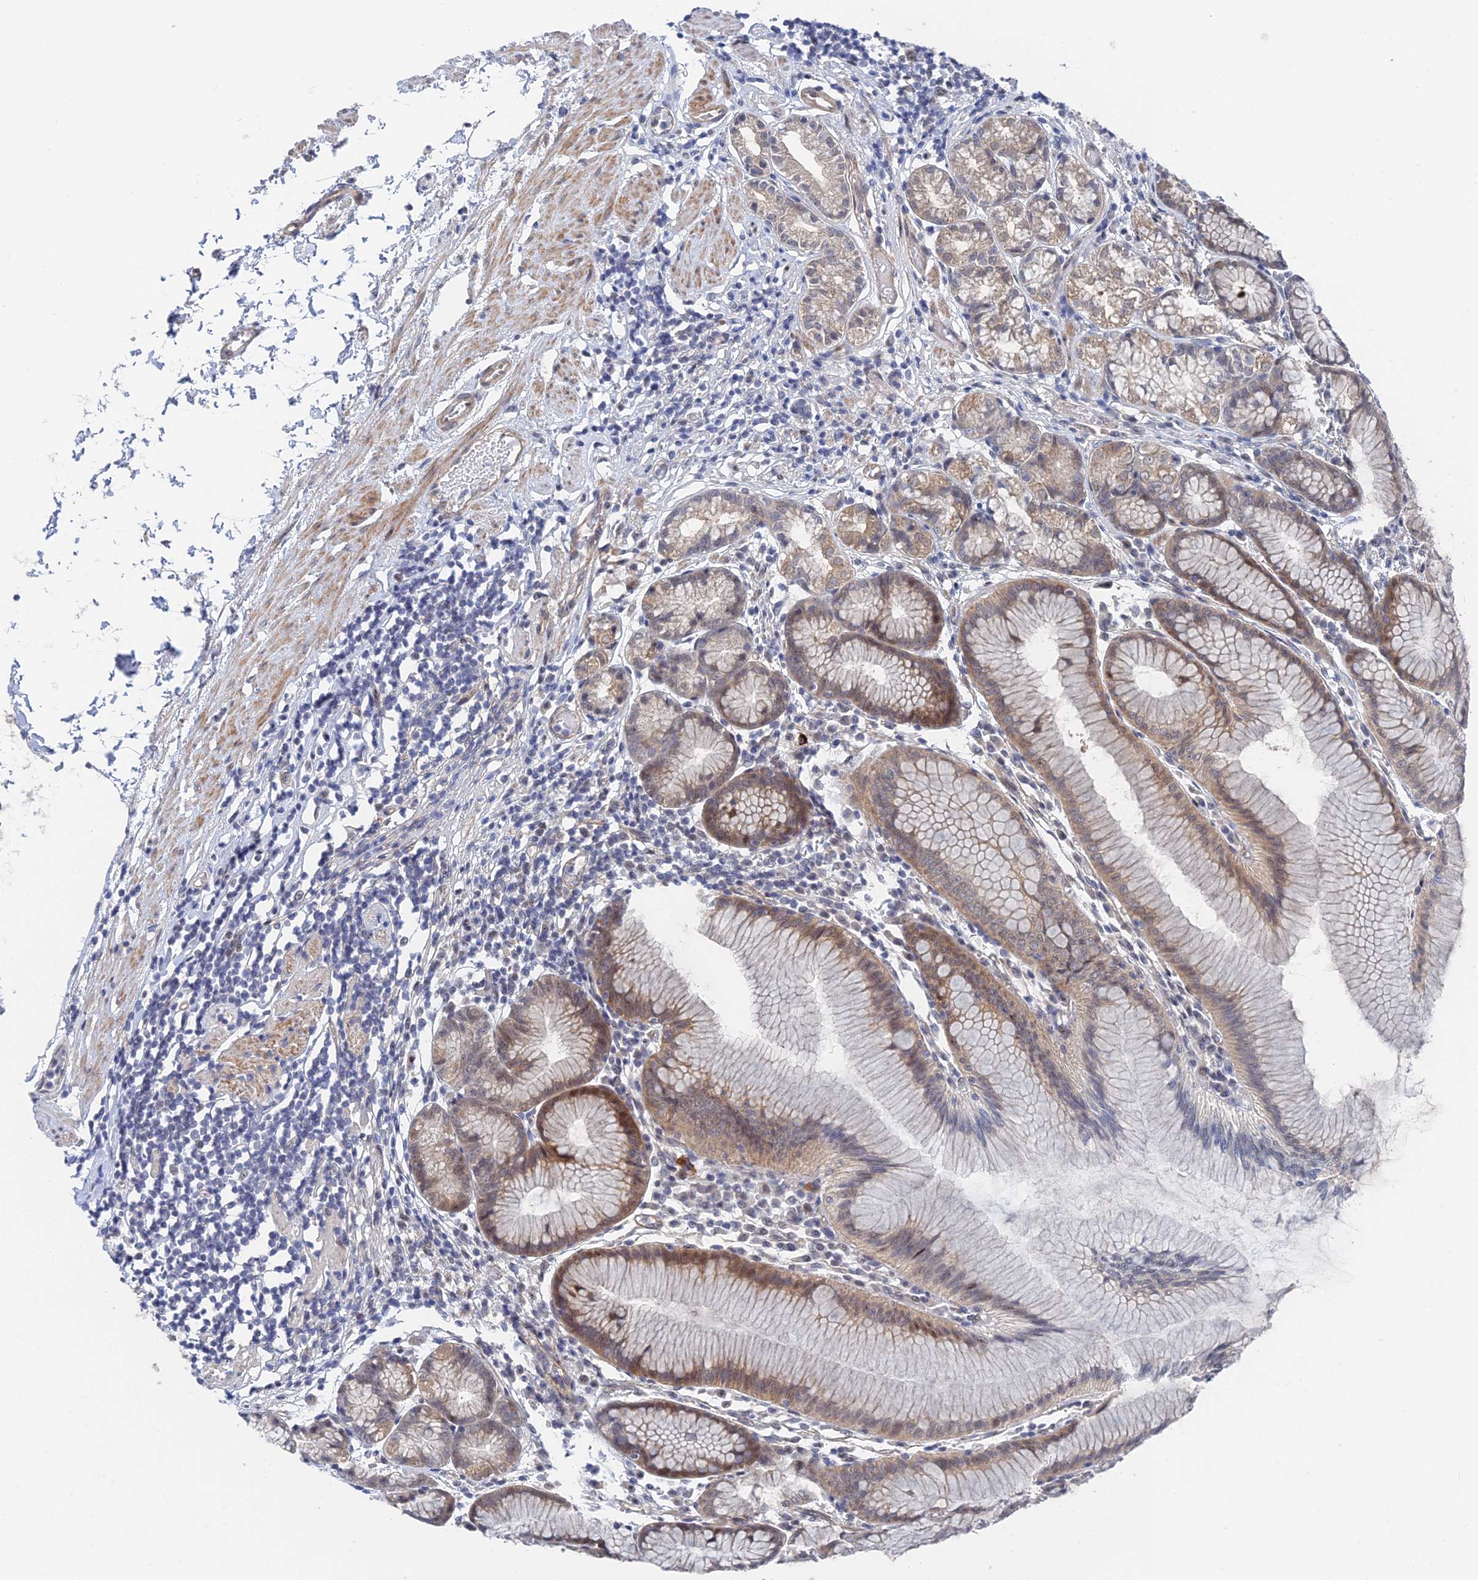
{"staining": {"intensity": "moderate", "quantity": "25%-75%", "location": "cytoplasmic/membranous"}, "tissue": "stomach", "cell_type": "Glandular cells", "image_type": "normal", "snomed": [{"axis": "morphology", "description": "Normal tissue, NOS"}, {"axis": "topography", "description": "Stomach"}], "caption": "Moderate cytoplasmic/membranous staining for a protein is seen in about 25%-75% of glandular cells of normal stomach using immunohistochemistry.", "gene": "CFAP92", "patient": {"sex": "female", "age": 57}}